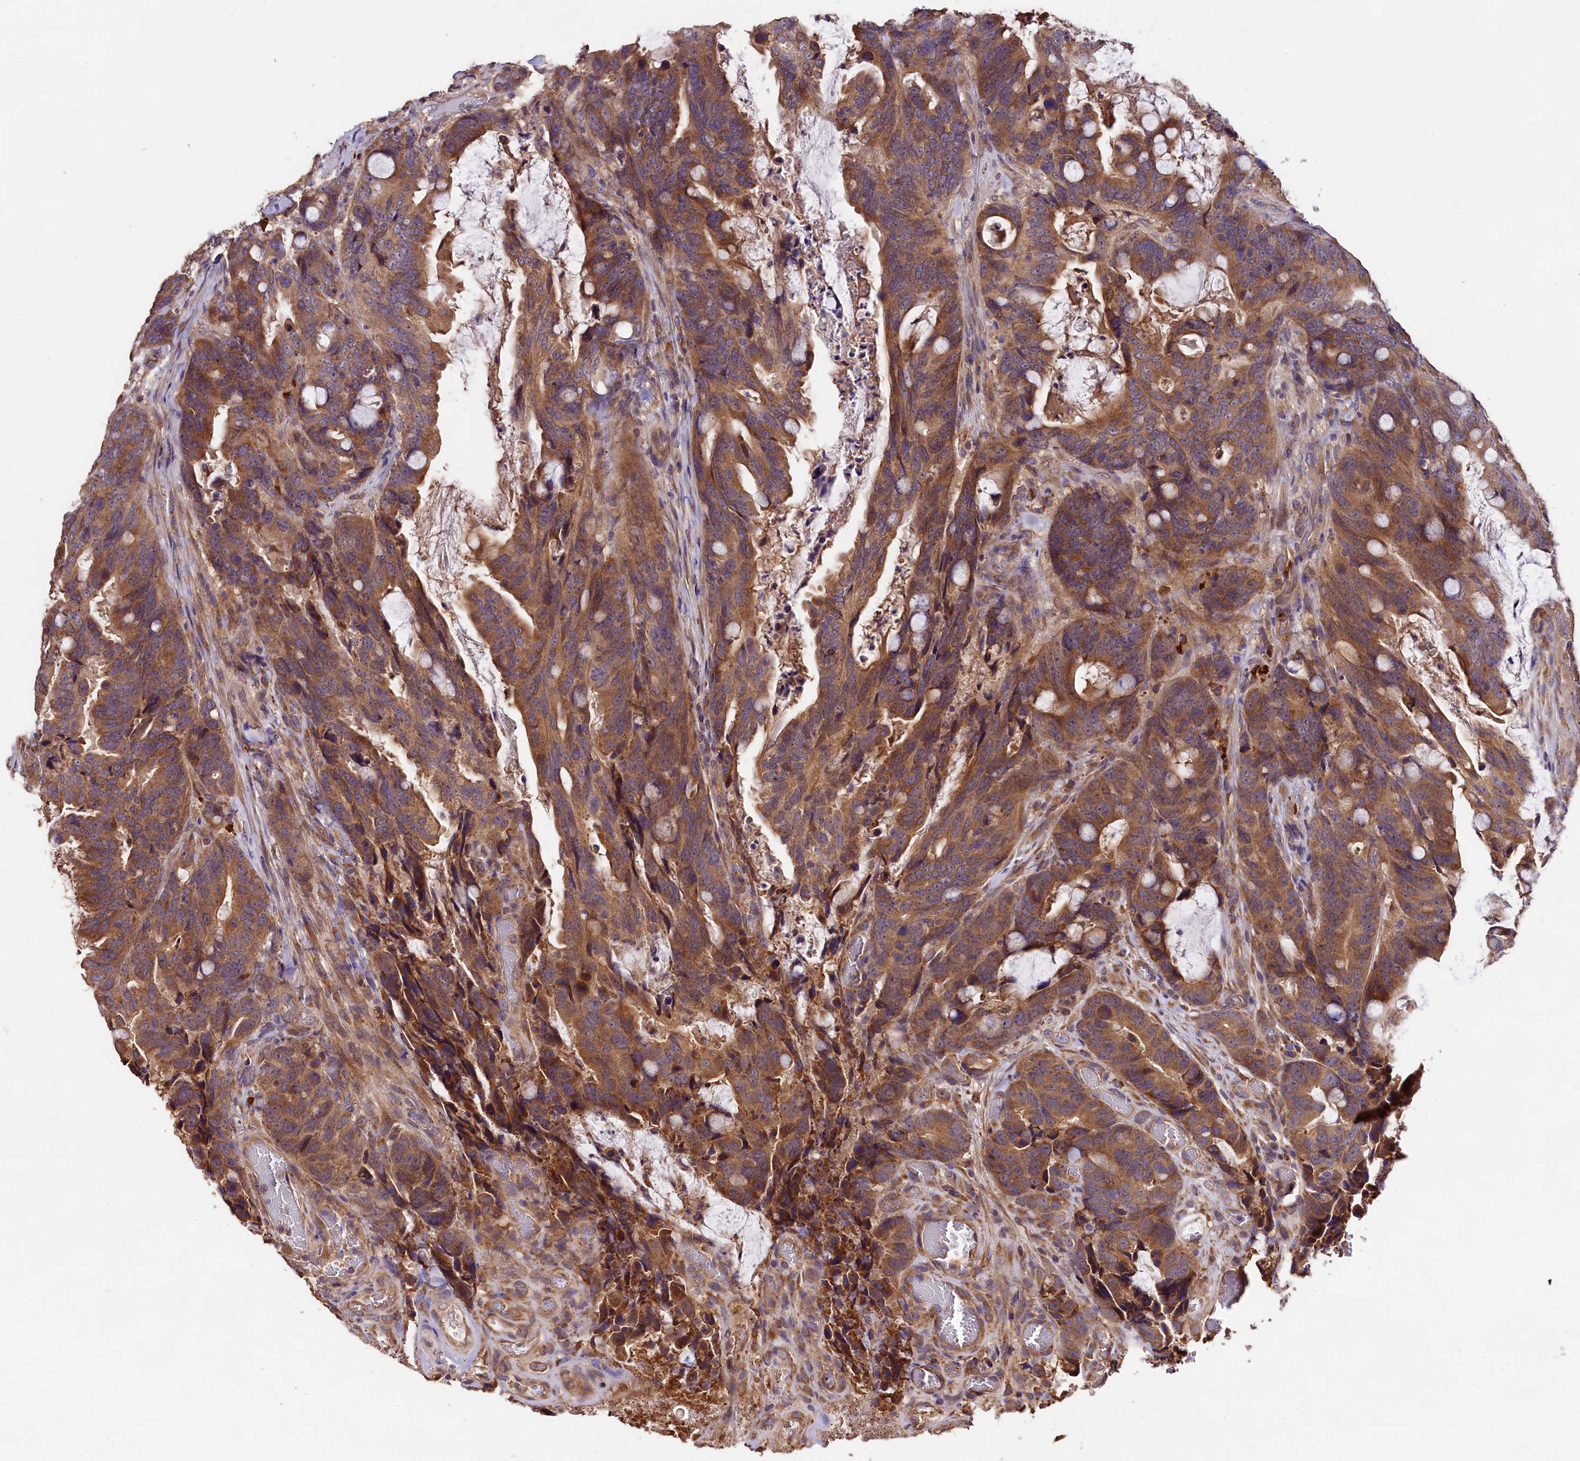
{"staining": {"intensity": "strong", "quantity": ">75%", "location": "cytoplasmic/membranous"}, "tissue": "colorectal cancer", "cell_type": "Tumor cells", "image_type": "cancer", "snomed": [{"axis": "morphology", "description": "Adenocarcinoma, NOS"}, {"axis": "topography", "description": "Colon"}], "caption": "Immunohistochemical staining of adenocarcinoma (colorectal) displays strong cytoplasmic/membranous protein staining in about >75% of tumor cells.", "gene": "ENKD1", "patient": {"sex": "female", "age": 82}}